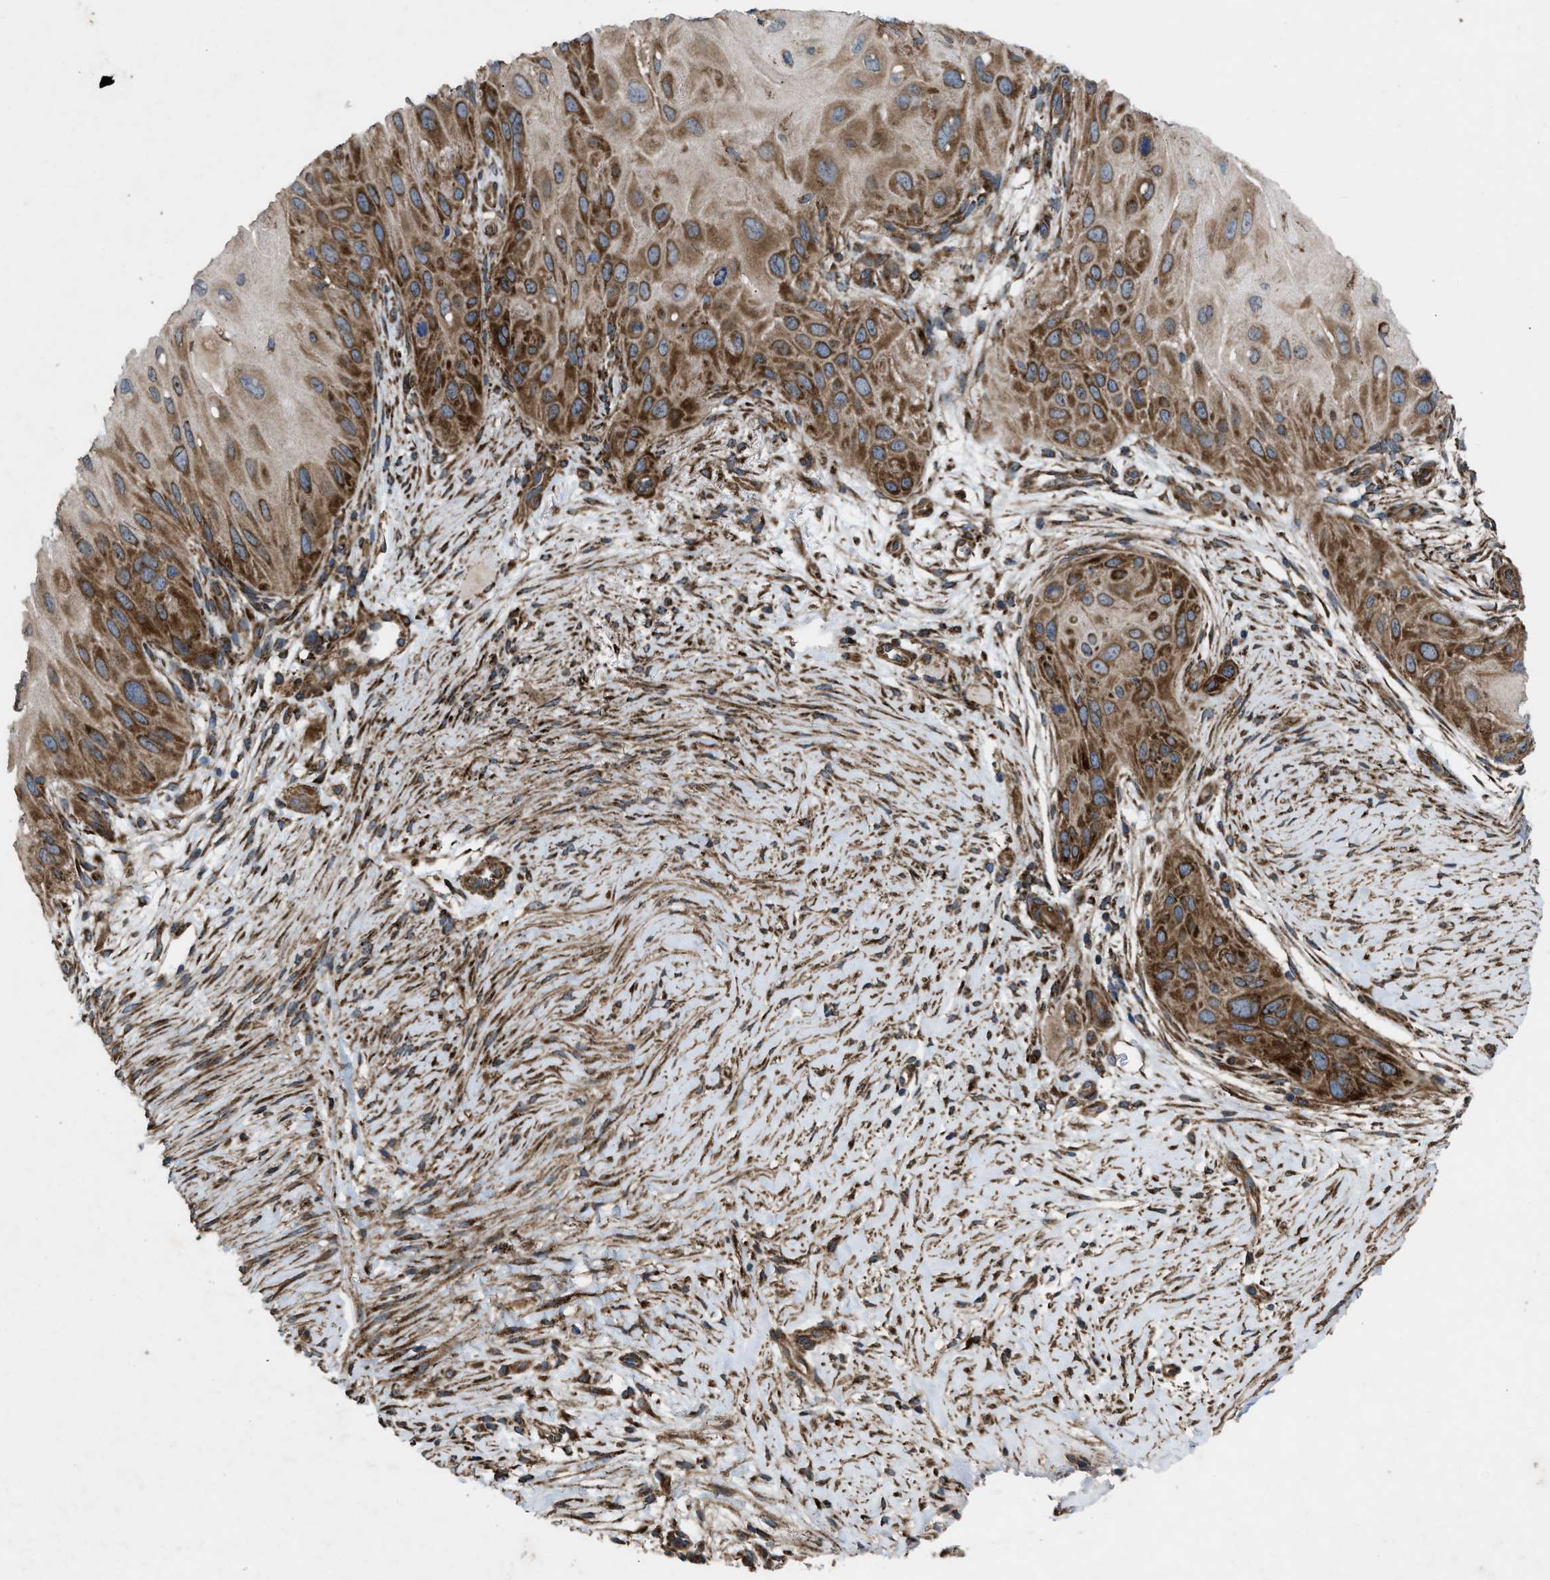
{"staining": {"intensity": "strong", "quantity": ">75%", "location": "cytoplasmic/membranous"}, "tissue": "skin cancer", "cell_type": "Tumor cells", "image_type": "cancer", "snomed": [{"axis": "morphology", "description": "Squamous cell carcinoma, NOS"}, {"axis": "topography", "description": "Skin"}], "caption": "Protein staining of skin cancer (squamous cell carcinoma) tissue demonstrates strong cytoplasmic/membranous positivity in about >75% of tumor cells.", "gene": "PER3", "patient": {"sex": "female", "age": 77}}